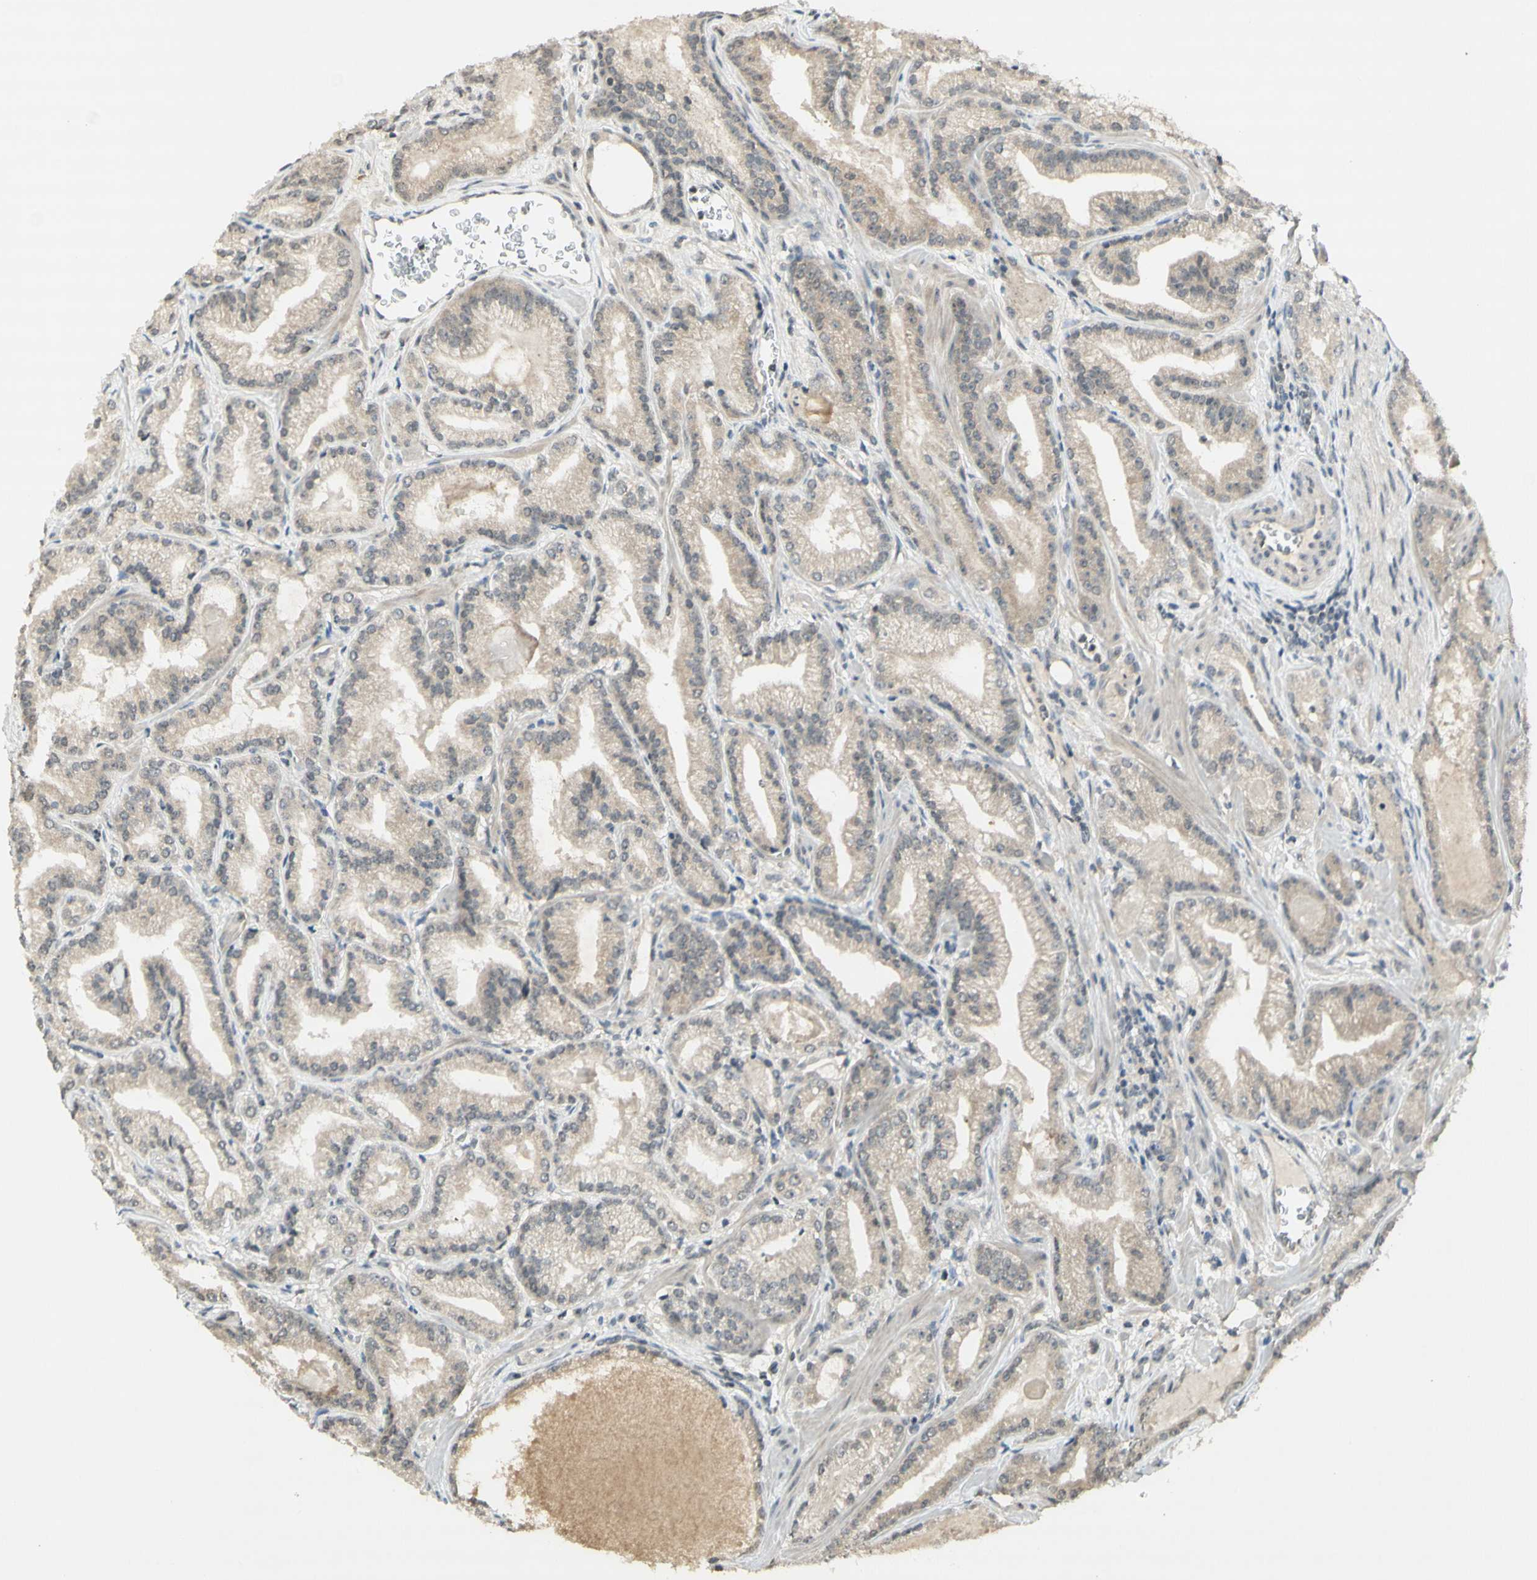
{"staining": {"intensity": "weak", "quantity": ">75%", "location": "cytoplasmic/membranous"}, "tissue": "prostate cancer", "cell_type": "Tumor cells", "image_type": "cancer", "snomed": [{"axis": "morphology", "description": "Adenocarcinoma, Low grade"}, {"axis": "topography", "description": "Prostate"}], "caption": "An image of prostate cancer (adenocarcinoma (low-grade)) stained for a protein exhibits weak cytoplasmic/membranous brown staining in tumor cells. The staining is performed using DAB (3,3'-diaminobenzidine) brown chromogen to label protein expression. The nuclei are counter-stained blue using hematoxylin.", "gene": "GLI1", "patient": {"sex": "male", "age": 59}}